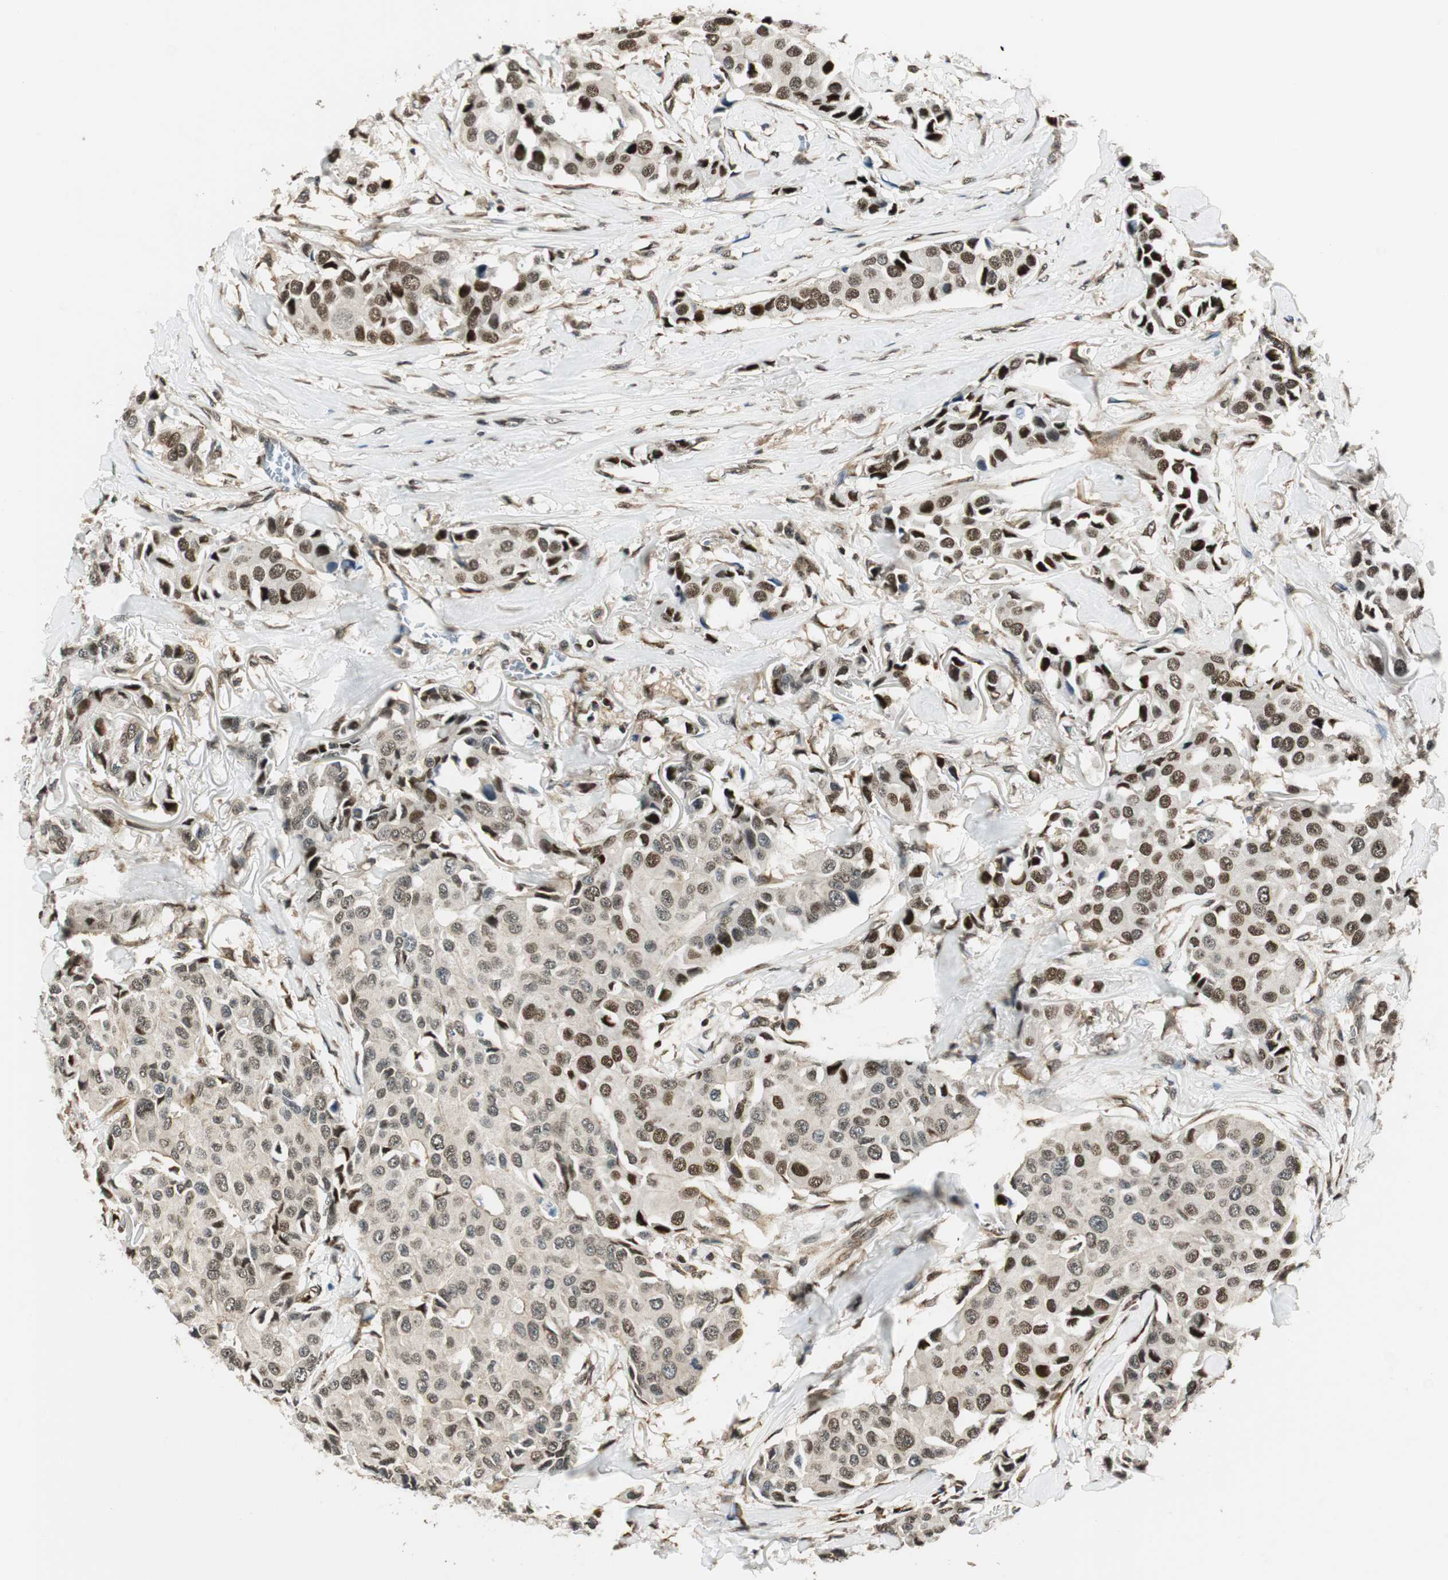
{"staining": {"intensity": "moderate", "quantity": "25%-75%", "location": "nuclear"}, "tissue": "breast cancer", "cell_type": "Tumor cells", "image_type": "cancer", "snomed": [{"axis": "morphology", "description": "Duct carcinoma"}, {"axis": "topography", "description": "Breast"}], "caption": "Protein expression analysis of human breast cancer (intraductal carcinoma) reveals moderate nuclear positivity in about 25%-75% of tumor cells.", "gene": "RING1", "patient": {"sex": "female", "age": 80}}